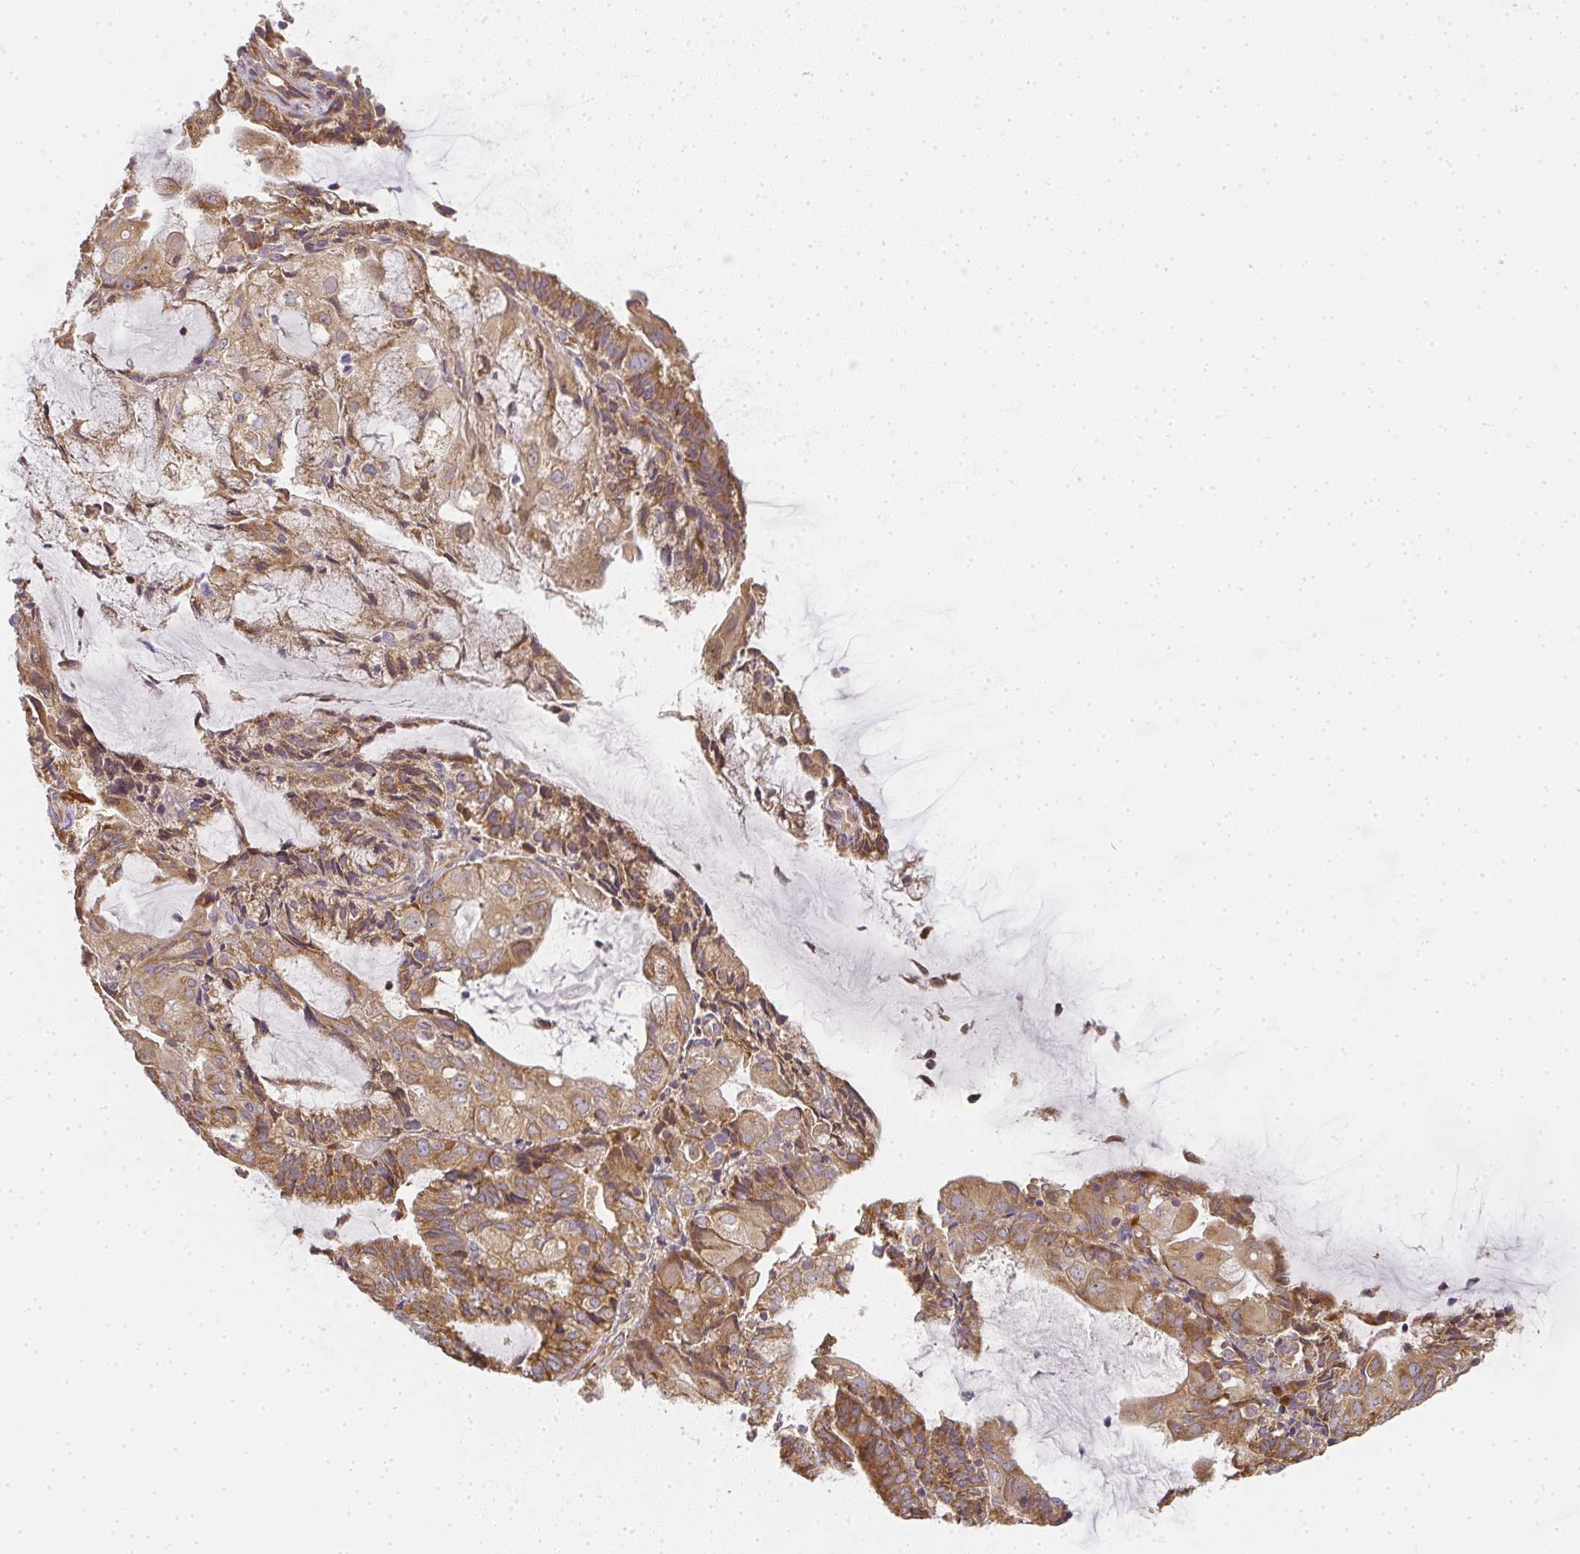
{"staining": {"intensity": "moderate", "quantity": ">75%", "location": "cytoplasmic/membranous"}, "tissue": "endometrial cancer", "cell_type": "Tumor cells", "image_type": "cancer", "snomed": [{"axis": "morphology", "description": "Adenocarcinoma, NOS"}, {"axis": "topography", "description": "Endometrium"}], "caption": "Protein staining of endometrial cancer (adenocarcinoma) tissue reveals moderate cytoplasmic/membranous positivity in about >75% of tumor cells.", "gene": "SLC35B3", "patient": {"sex": "female", "age": 81}}